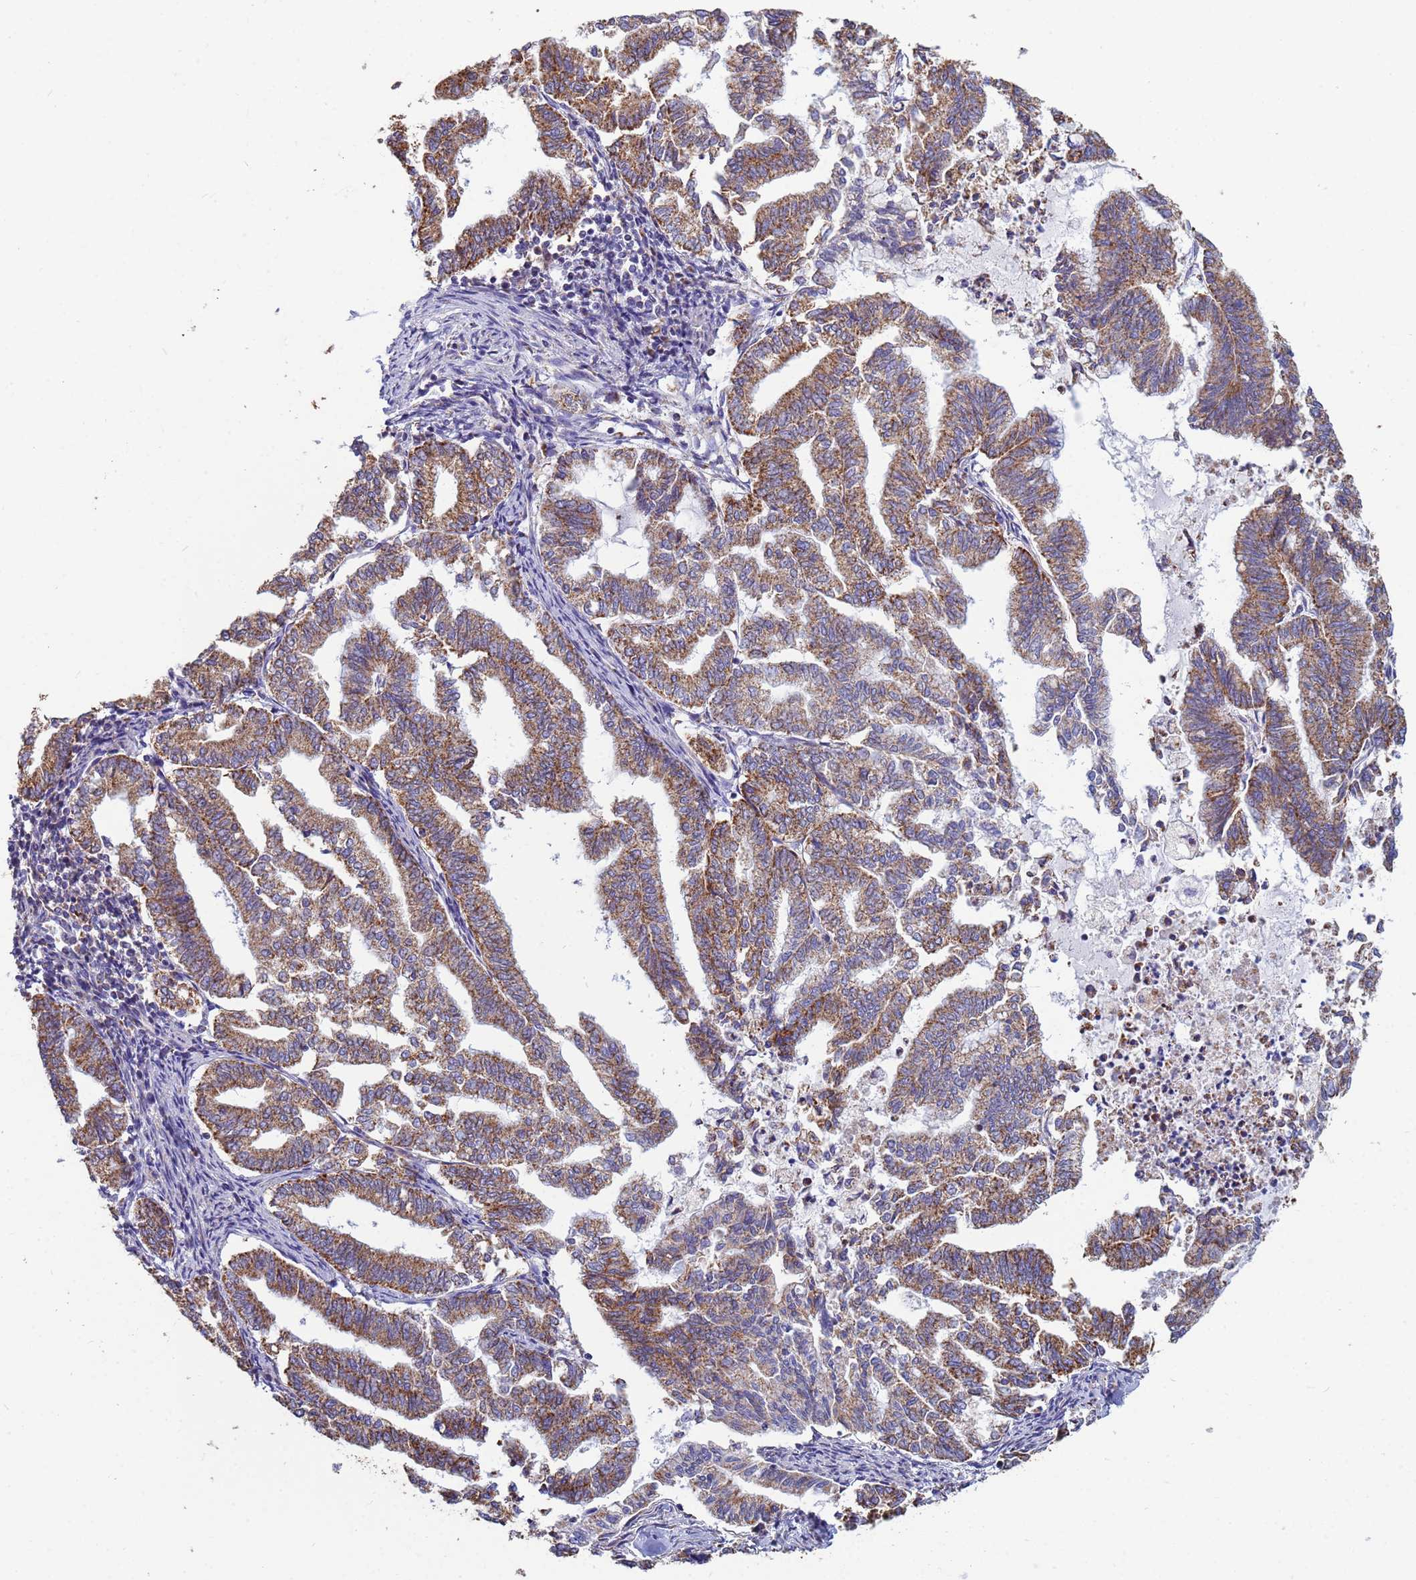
{"staining": {"intensity": "moderate", "quantity": ">75%", "location": "cytoplasmic/membranous"}, "tissue": "endometrial cancer", "cell_type": "Tumor cells", "image_type": "cancer", "snomed": [{"axis": "morphology", "description": "Adenocarcinoma, NOS"}, {"axis": "topography", "description": "Endometrium"}], "caption": "The image reveals staining of endometrial adenocarcinoma, revealing moderate cytoplasmic/membranous protein staining (brown color) within tumor cells. (Stains: DAB in brown, nuclei in blue, Microscopy: brightfield microscopy at high magnification).", "gene": "UQCRH", "patient": {"sex": "female", "age": 79}}